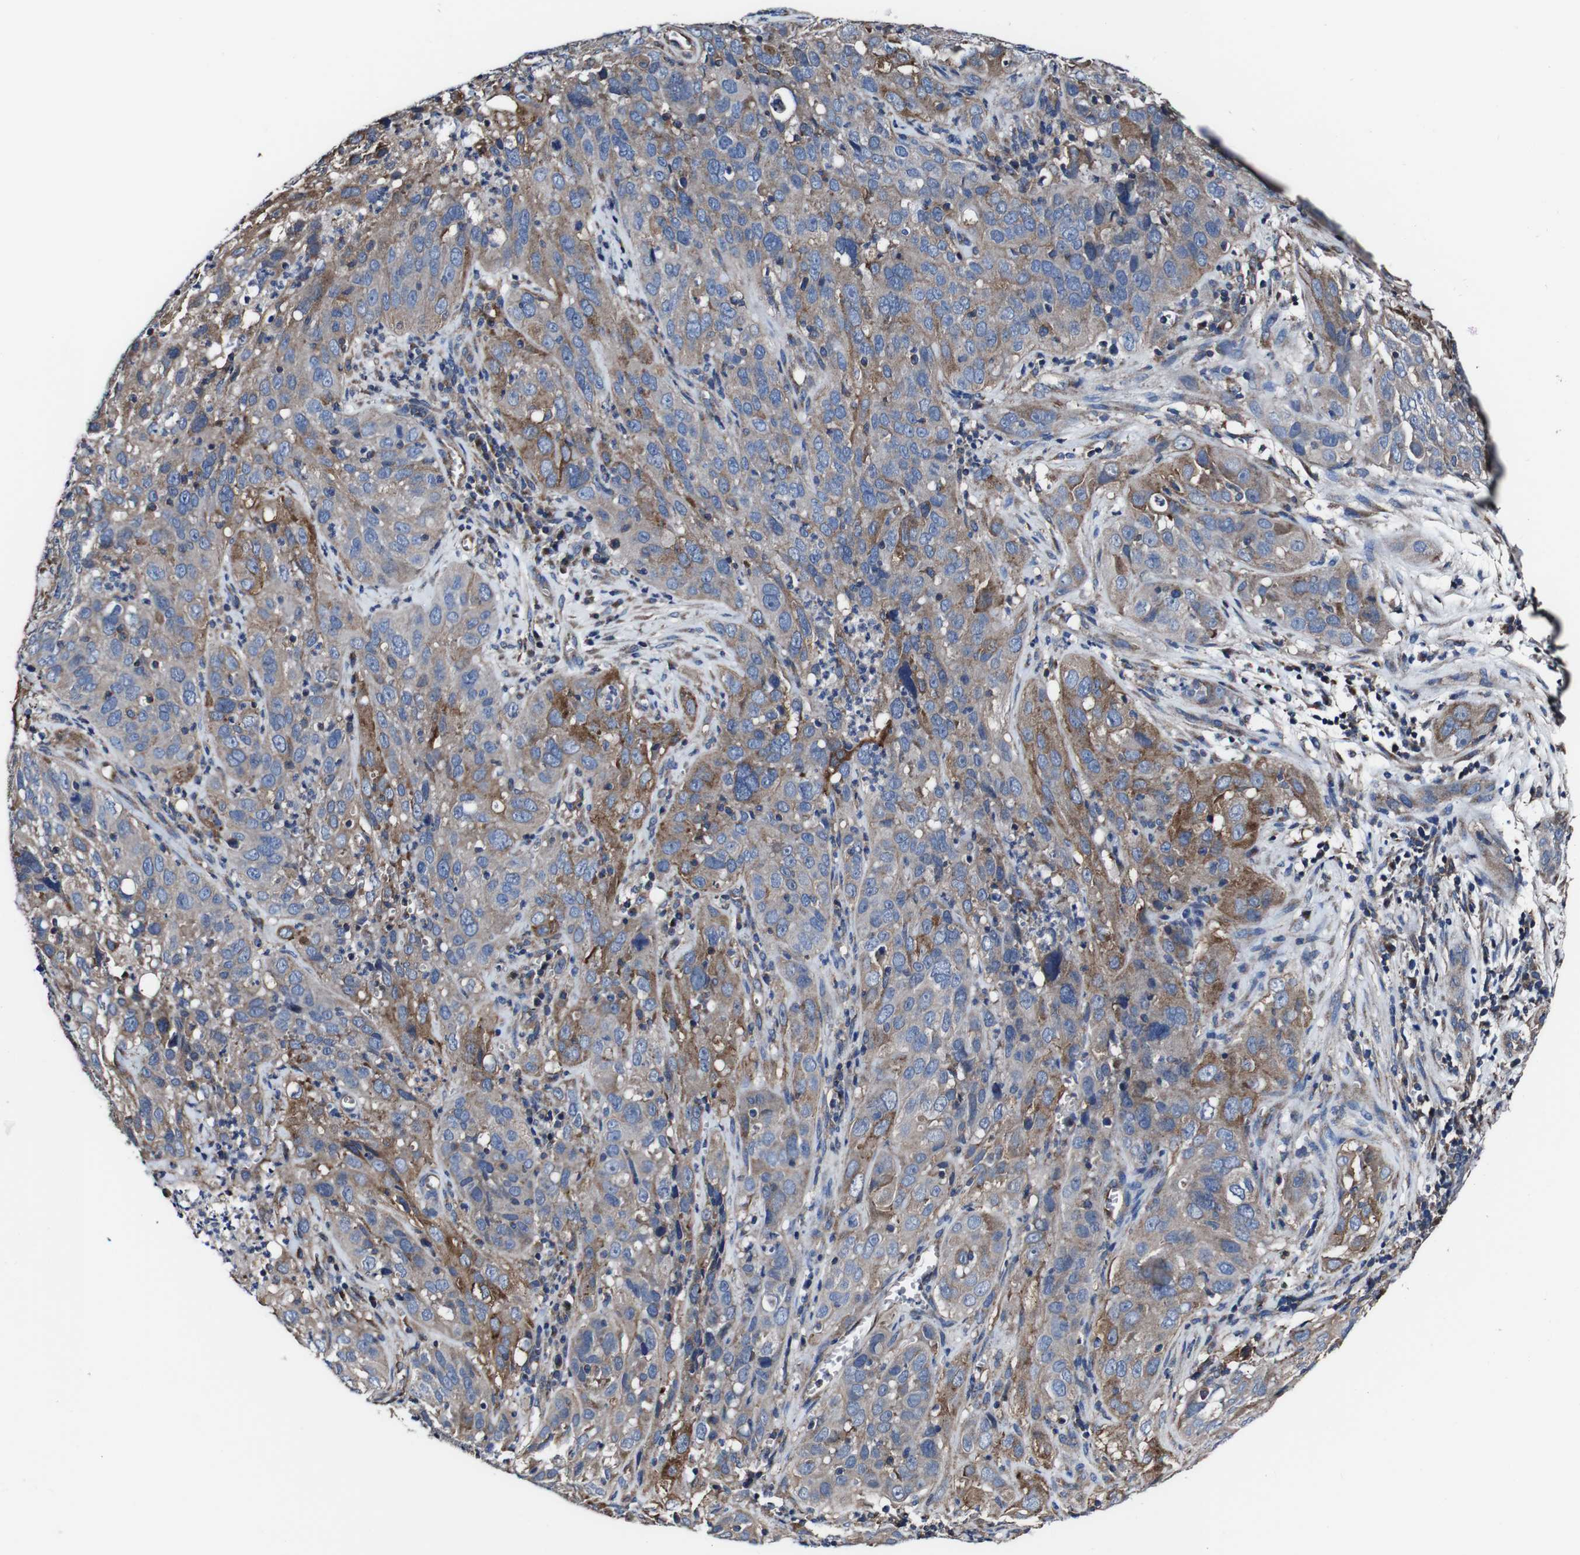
{"staining": {"intensity": "moderate", "quantity": "25%-75%", "location": "cytoplasmic/membranous"}, "tissue": "cervical cancer", "cell_type": "Tumor cells", "image_type": "cancer", "snomed": [{"axis": "morphology", "description": "Squamous cell carcinoma, NOS"}, {"axis": "topography", "description": "Cervix"}], "caption": "Immunohistochemistry staining of cervical cancer (squamous cell carcinoma), which reveals medium levels of moderate cytoplasmic/membranous positivity in approximately 25%-75% of tumor cells indicating moderate cytoplasmic/membranous protein expression. The staining was performed using DAB (brown) for protein detection and nuclei were counterstained in hematoxylin (blue).", "gene": "CSF1R", "patient": {"sex": "female", "age": 32}}